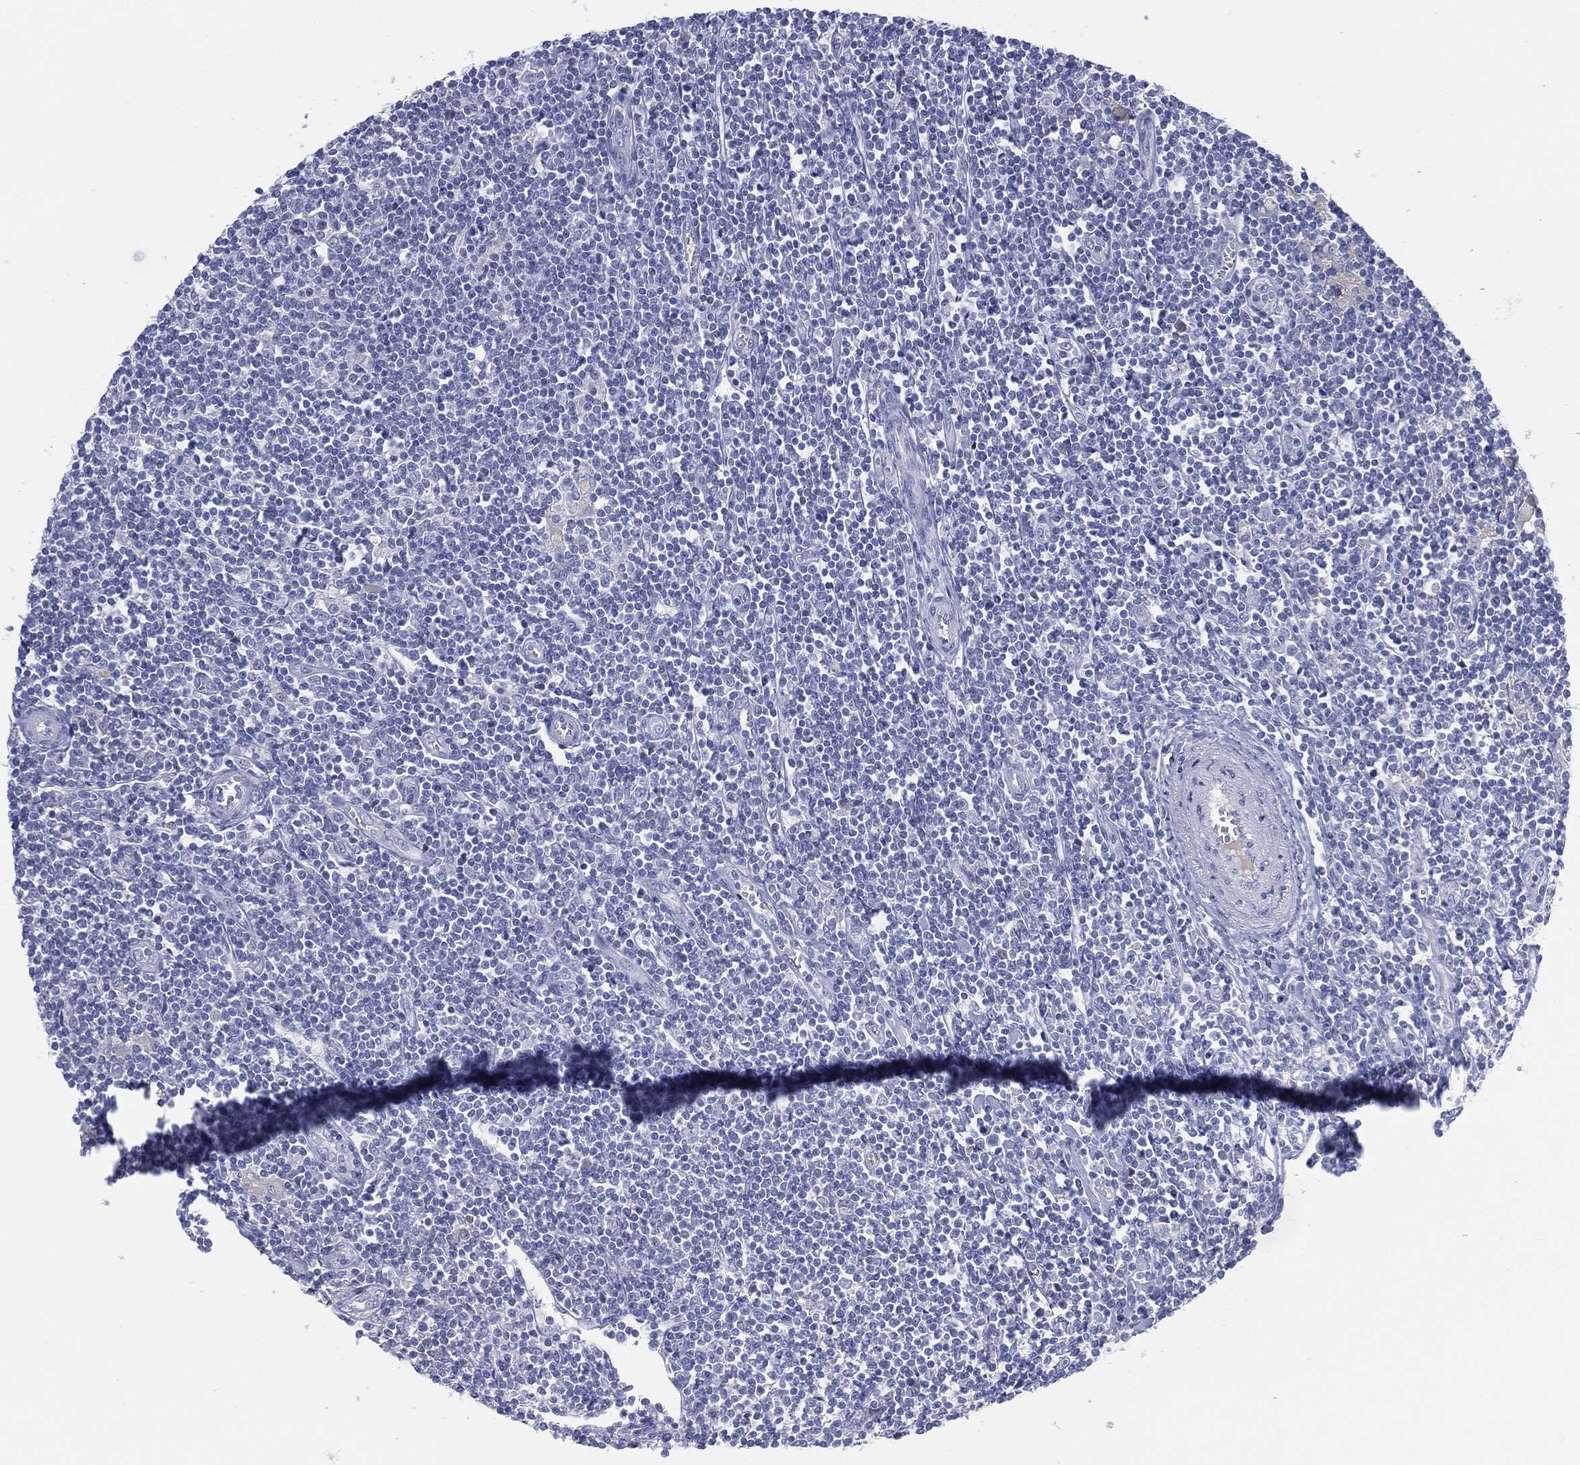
{"staining": {"intensity": "negative", "quantity": "none", "location": "none"}, "tissue": "lymphoma", "cell_type": "Tumor cells", "image_type": "cancer", "snomed": [{"axis": "morphology", "description": "Hodgkin's disease, NOS"}, {"axis": "topography", "description": "Lymph node"}], "caption": "This image is of lymphoma stained with immunohistochemistry (IHC) to label a protein in brown with the nuclei are counter-stained blue. There is no expression in tumor cells. (Immunohistochemistry (ihc), brightfield microscopy, high magnification).", "gene": "CYP2D6", "patient": {"sex": "male", "age": 40}}